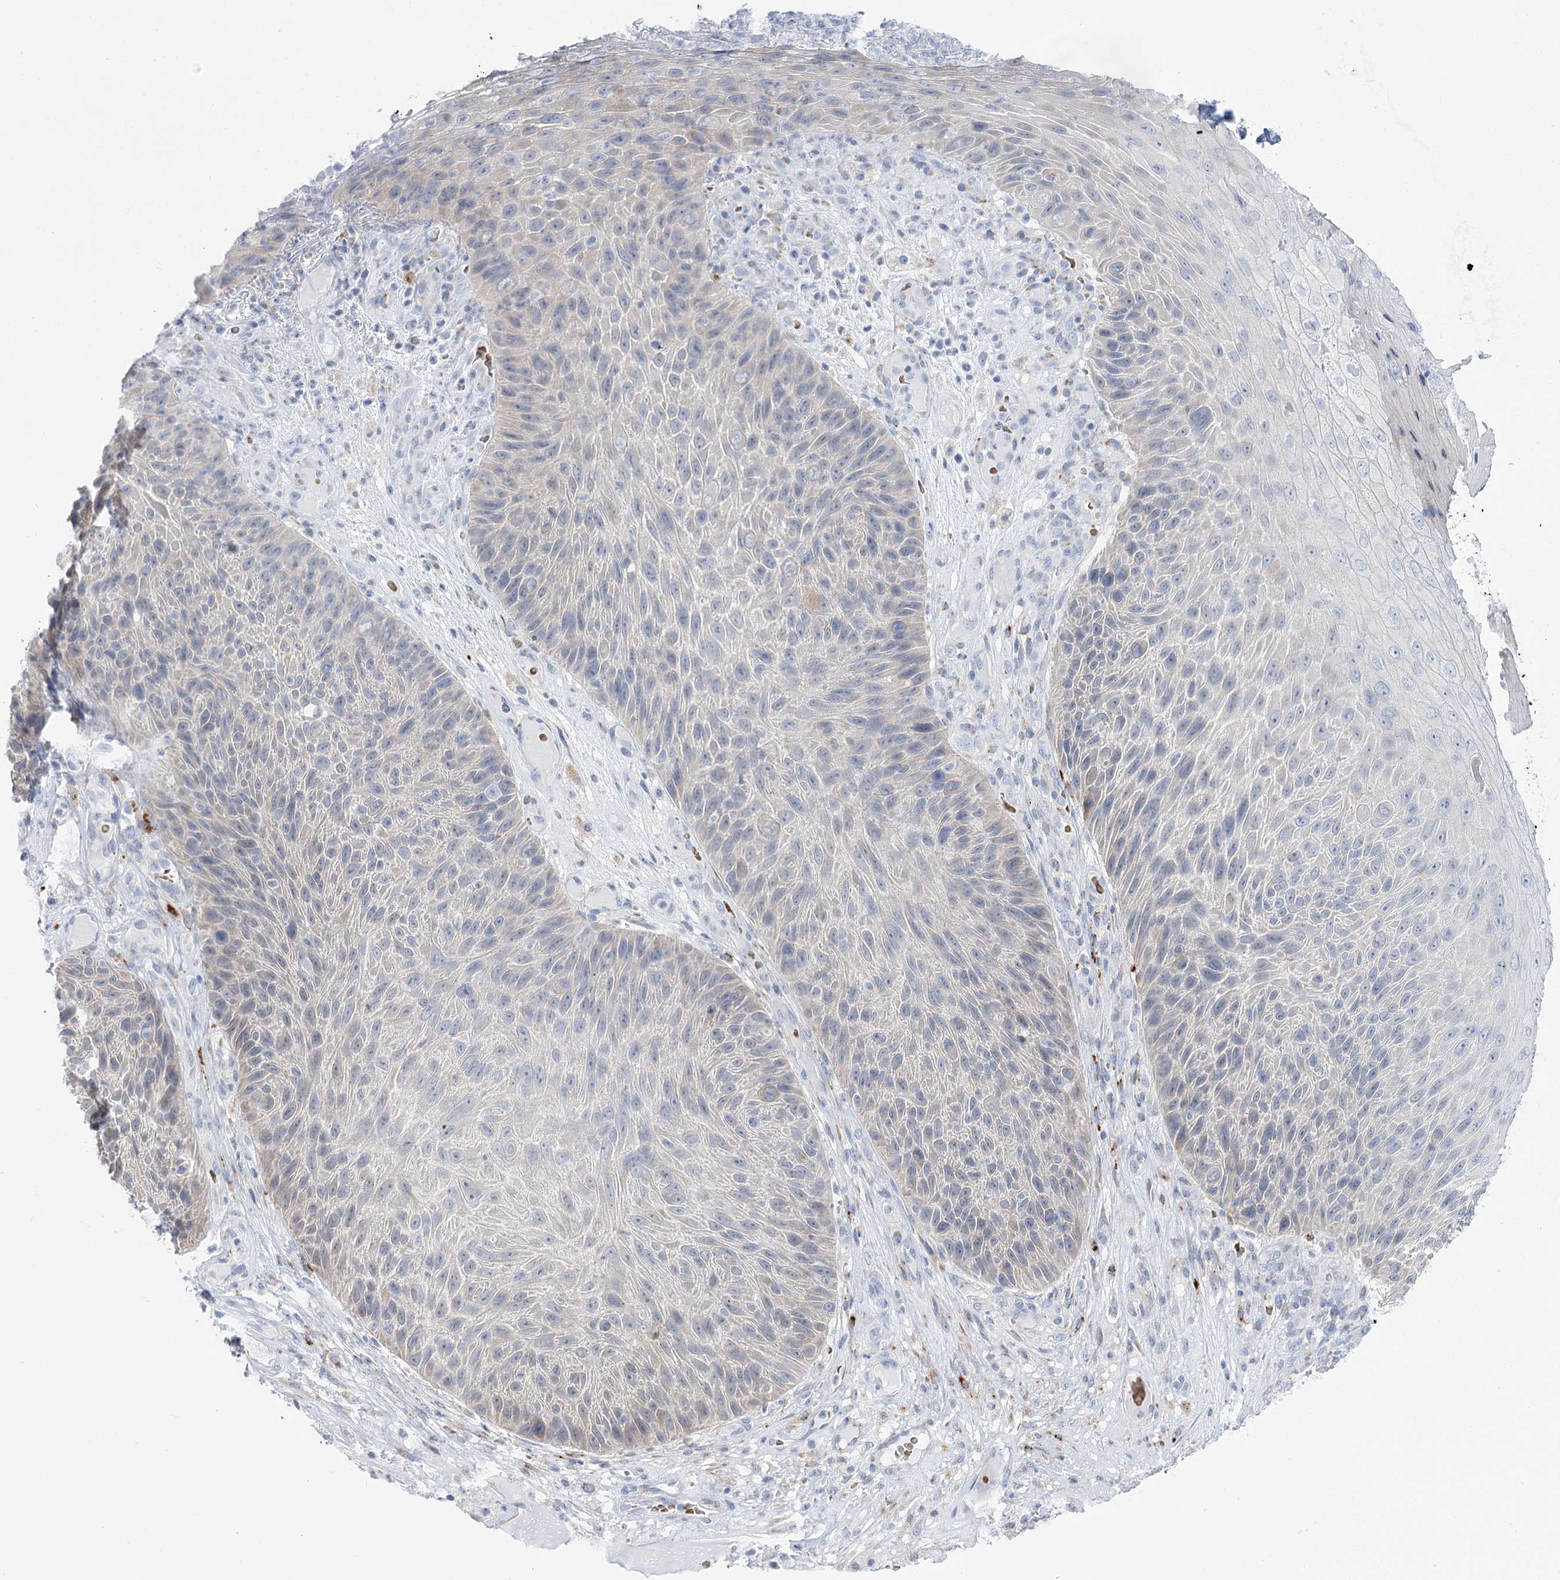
{"staining": {"intensity": "negative", "quantity": "none", "location": "none"}, "tissue": "skin cancer", "cell_type": "Tumor cells", "image_type": "cancer", "snomed": [{"axis": "morphology", "description": "Squamous cell carcinoma, NOS"}, {"axis": "topography", "description": "Skin"}], "caption": "This is a image of IHC staining of squamous cell carcinoma (skin), which shows no staining in tumor cells. (Stains: DAB IHC with hematoxylin counter stain, Microscopy: brightfield microscopy at high magnification).", "gene": "SIAE", "patient": {"sex": "female", "age": 88}}